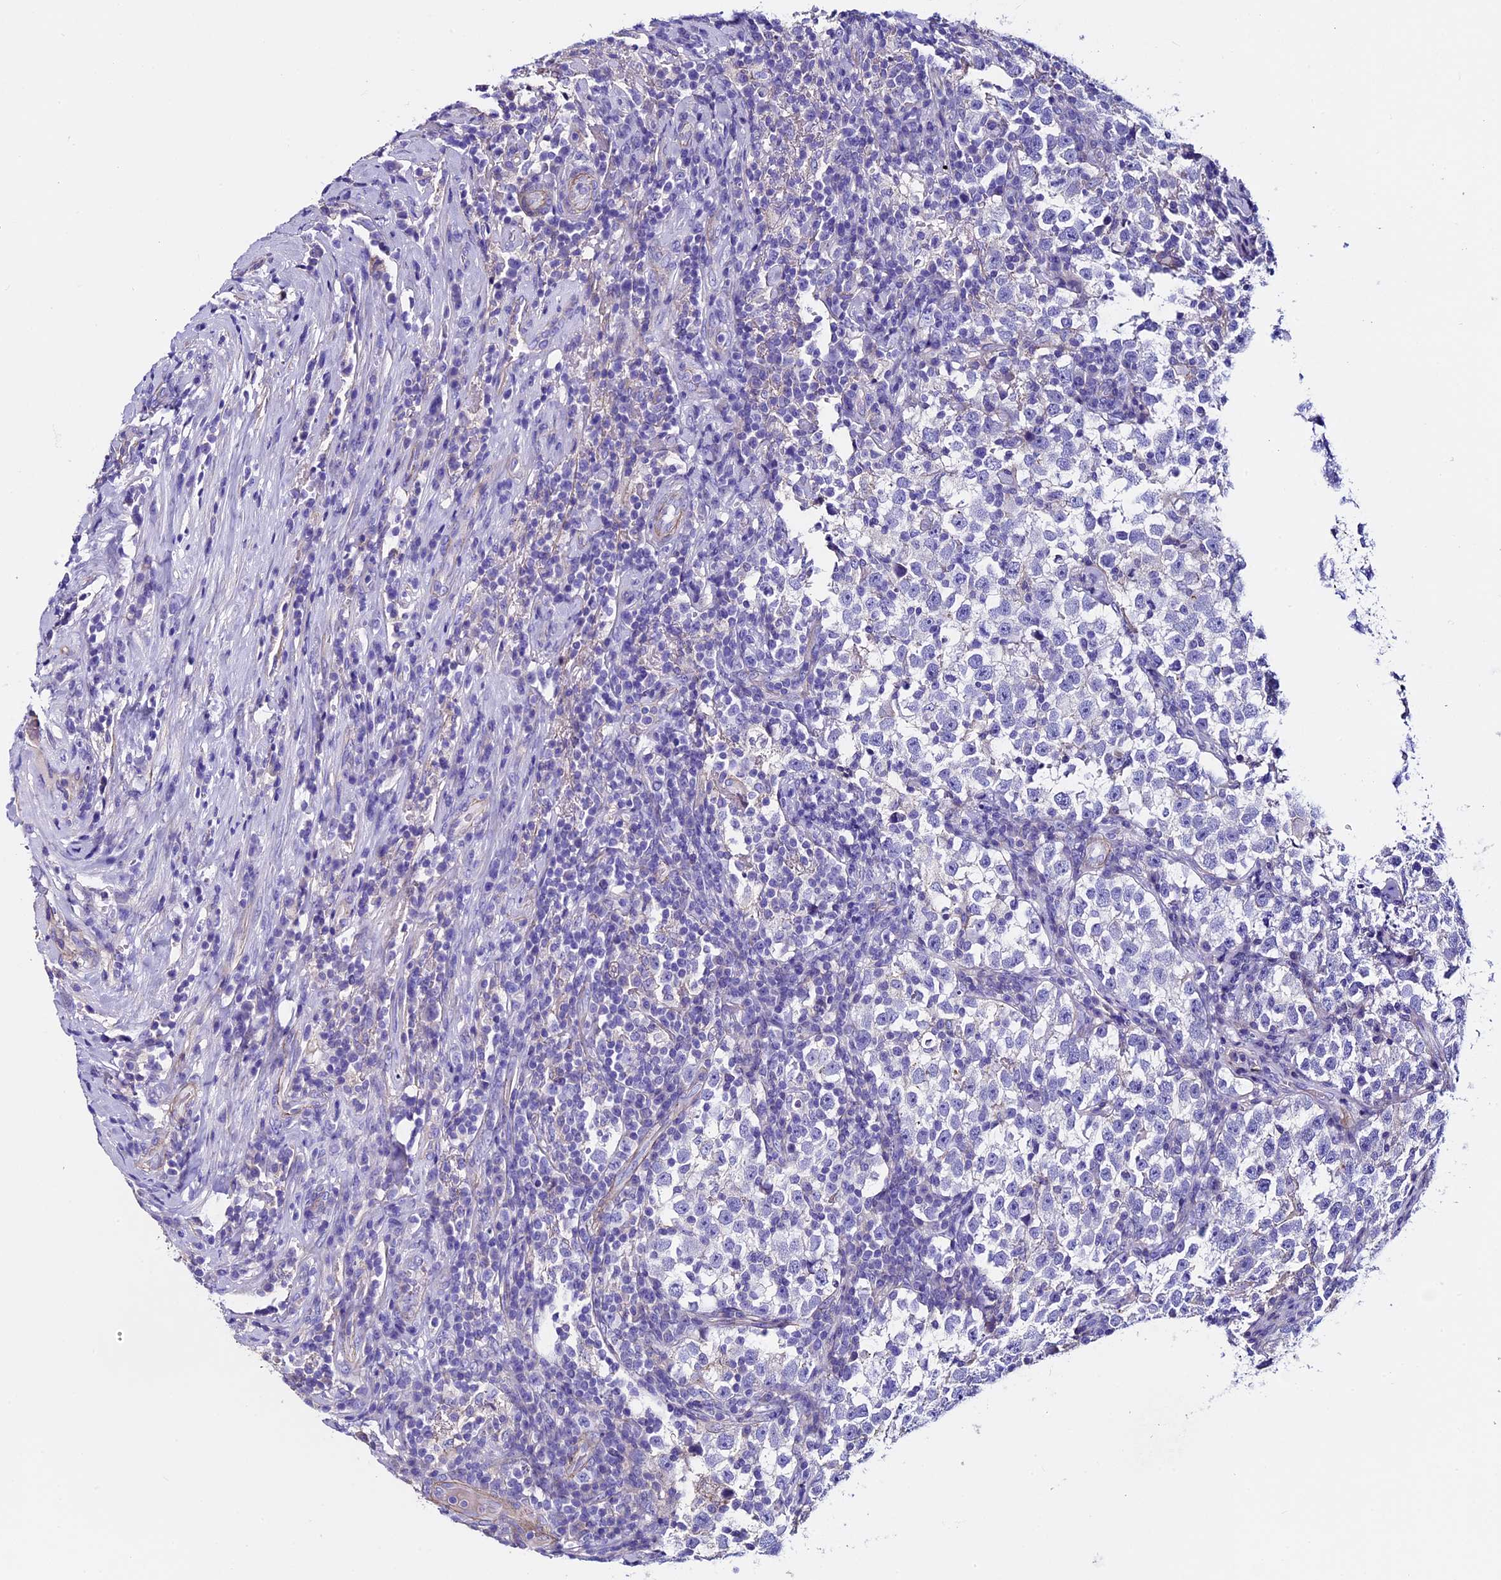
{"staining": {"intensity": "negative", "quantity": "none", "location": "none"}, "tissue": "testis cancer", "cell_type": "Tumor cells", "image_type": "cancer", "snomed": [{"axis": "morphology", "description": "Normal tissue, NOS"}, {"axis": "morphology", "description": "Seminoma, NOS"}, {"axis": "topography", "description": "Testis"}], "caption": "Tumor cells show no significant protein staining in seminoma (testis).", "gene": "EVA1B", "patient": {"sex": "male", "age": 43}}